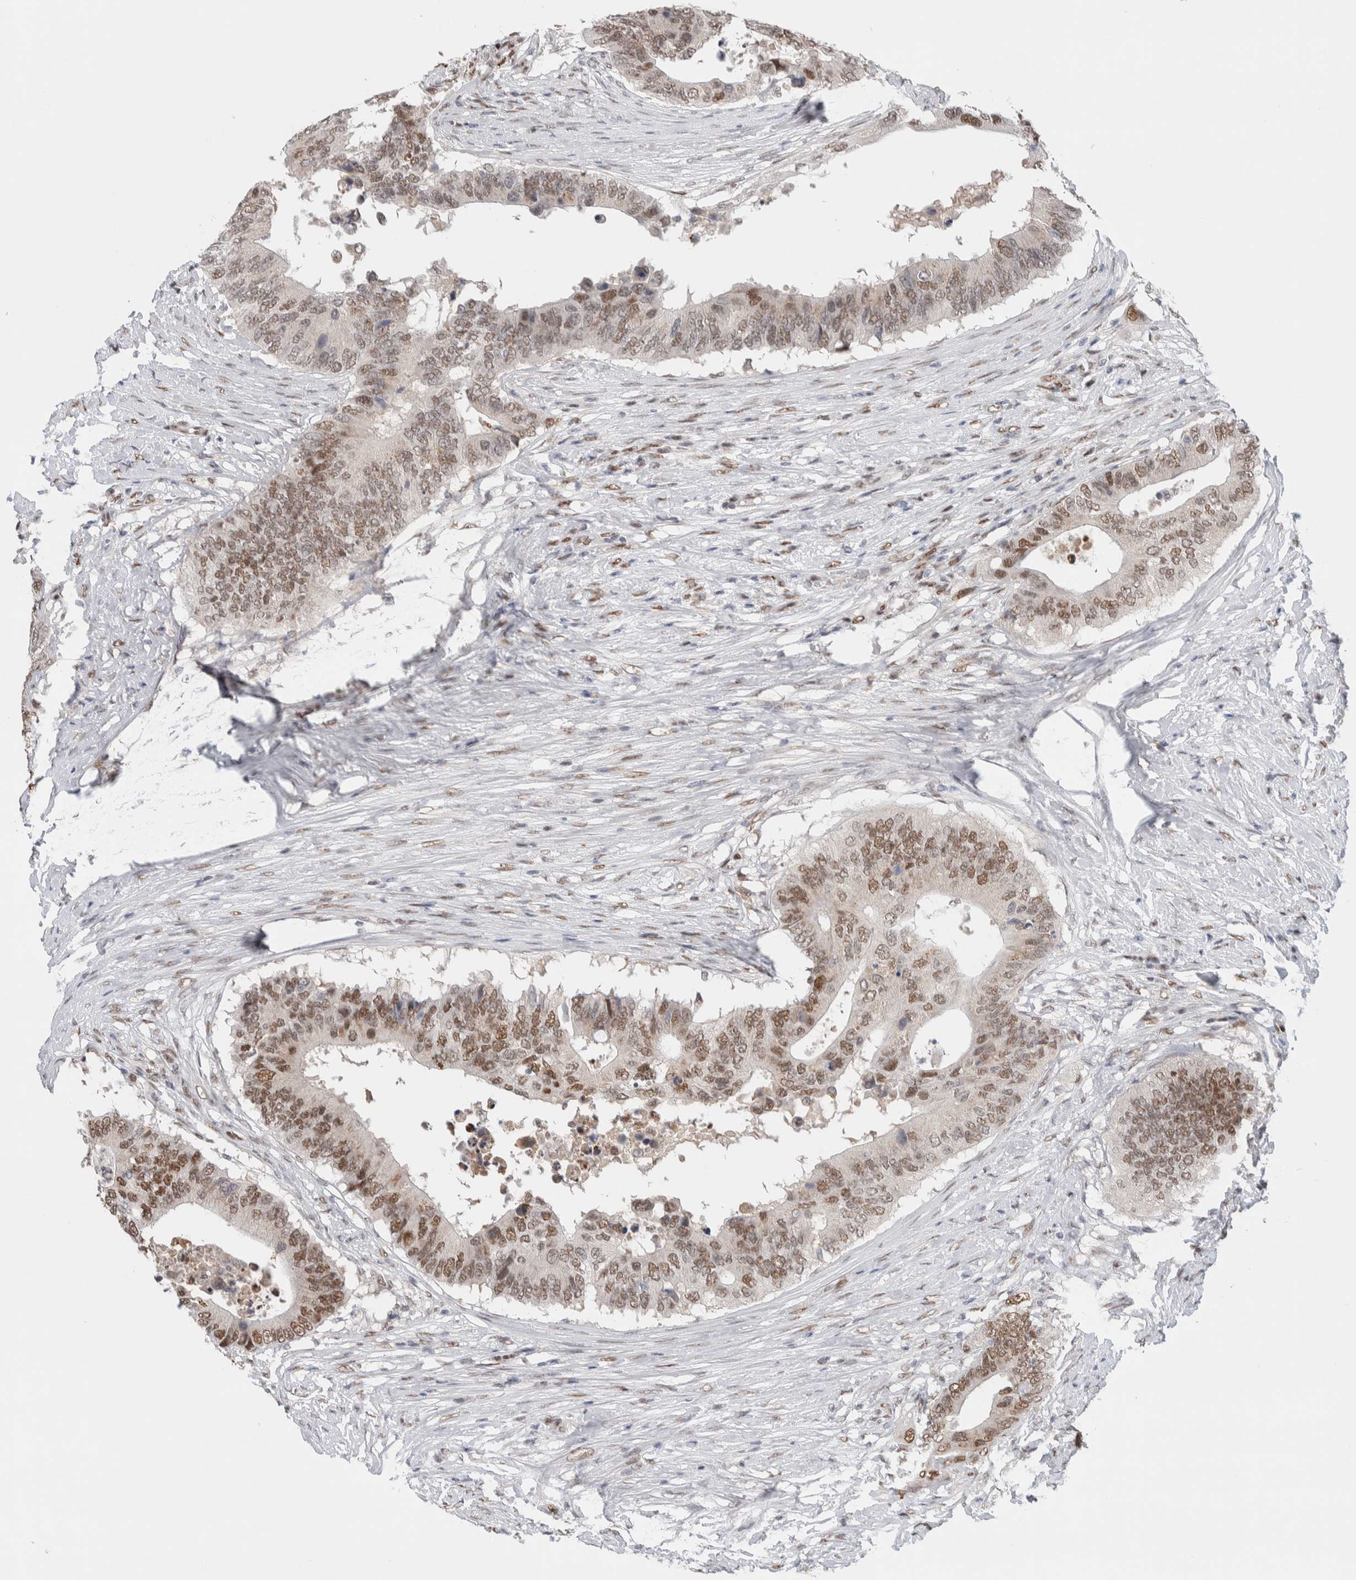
{"staining": {"intensity": "moderate", "quantity": ">75%", "location": "nuclear"}, "tissue": "colorectal cancer", "cell_type": "Tumor cells", "image_type": "cancer", "snomed": [{"axis": "morphology", "description": "Adenocarcinoma, NOS"}, {"axis": "topography", "description": "Colon"}], "caption": "A brown stain shows moderate nuclear staining of a protein in human colorectal adenocarcinoma tumor cells.", "gene": "PRMT1", "patient": {"sex": "male", "age": 71}}